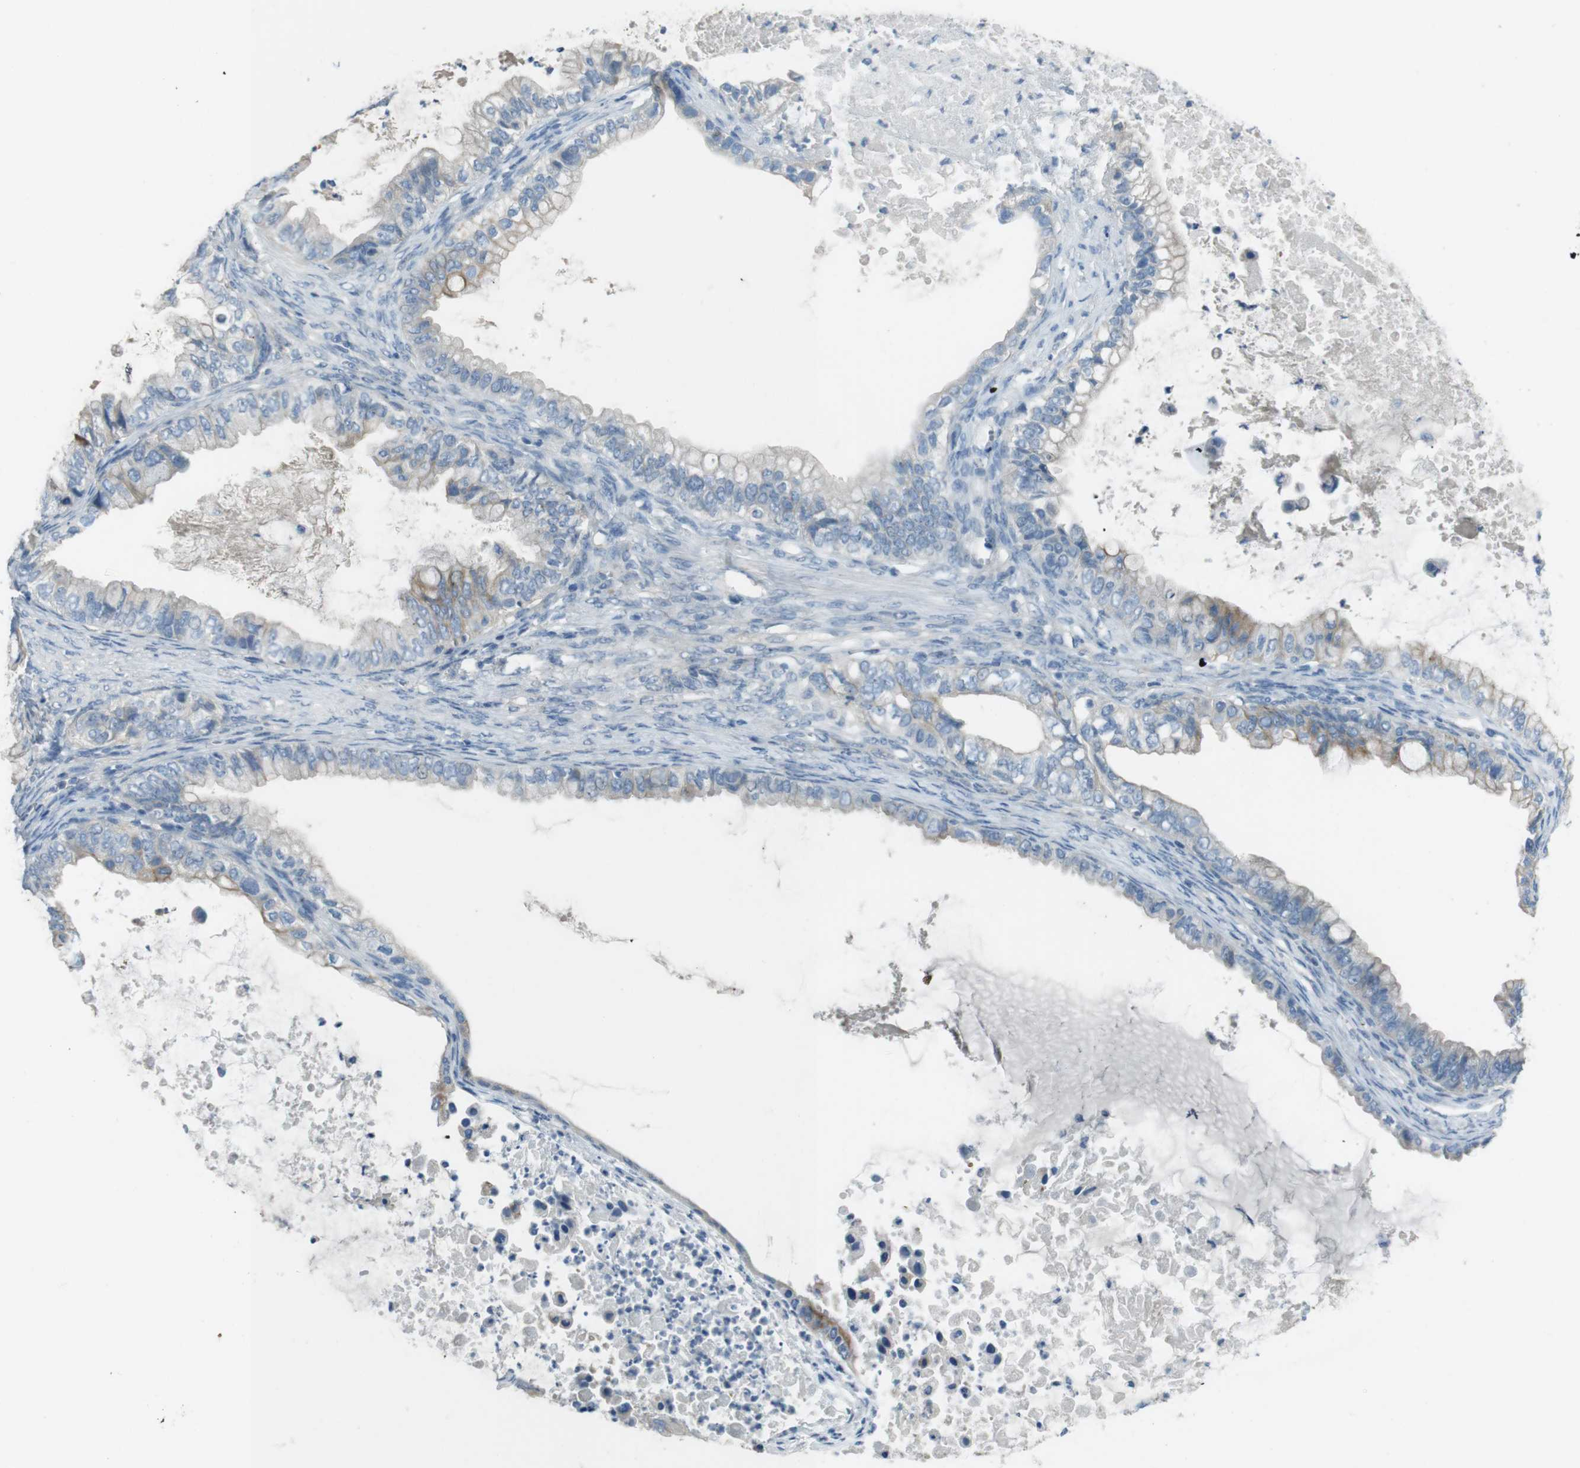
{"staining": {"intensity": "negative", "quantity": "none", "location": "none"}, "tissue": "ovarian cancer", "cell_type": "Tumor cells", "image_type": "cancer", "snomed": [{"axis": "morphology", "description": "Cystadenocarcinoma, mucinous, NOS"}, {"axis": "topography", "description": "Ovary"}], "caption": "Immunohistochemical staining of human ovarian mucinous cystadenocarcinoma exhibits no significant staining in tumor cells.", "gene": "ENTPD7", "patient": {"sex": "female", "age": 80}}